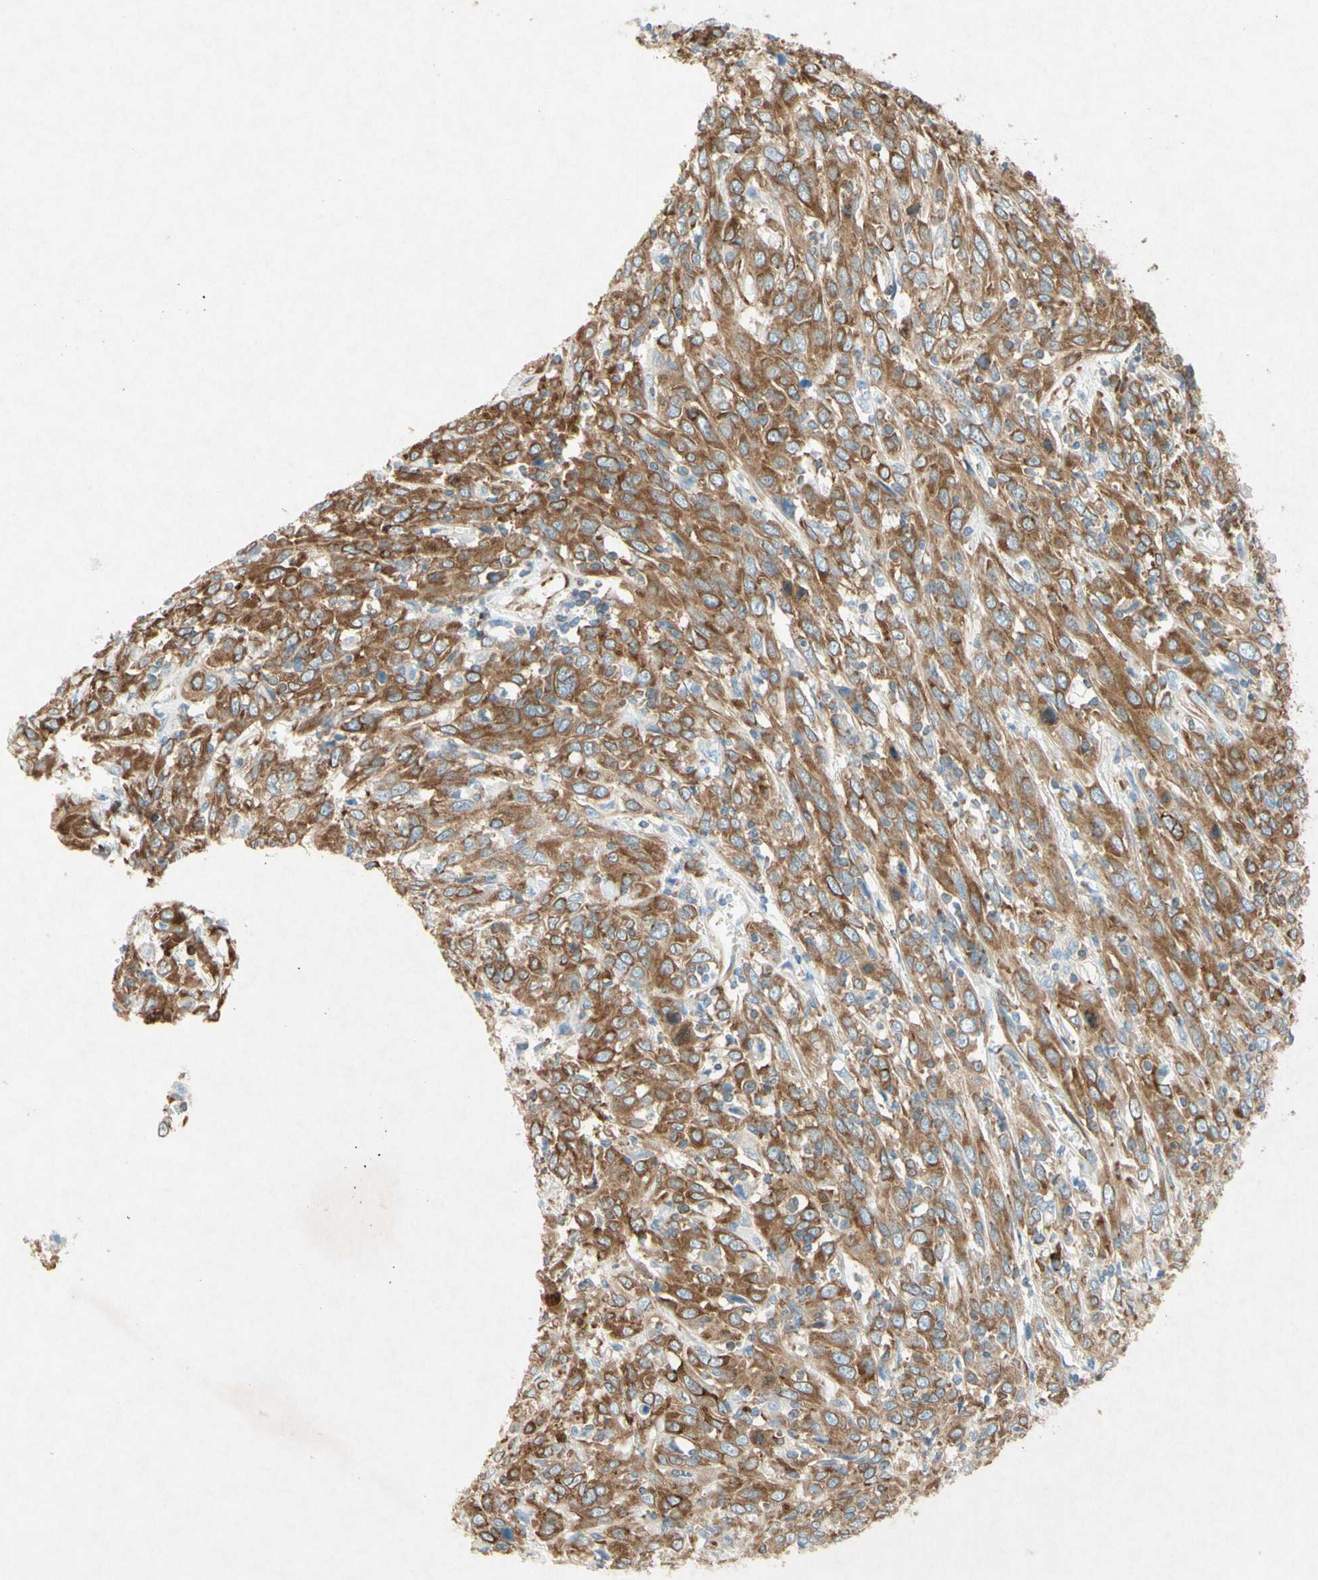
{"staining": {"intensity": "moderate", "quantity": ">75%", "location": "cytoplasmic/membranous"}, "tissue": "cervical cancer", "cell_type": "Tumor cells", "image_type": "cancer", "snomed": [{"axis": "morphology", "description": "Squamous cell carcinoma, NOS"}, {"axis": "topography", "description": "Cervix"}], "caption": "The micrograph displays staining of cervical squamous cell carcinoma, revealing moderate cytoplasmic/membranous protein staining (brown color) within tumor cells. (brown staining indicates protein expression, while blue staining denotes nuclei).", "gene": "PABPC1", "patient": {"sex": "female", "age": 46}}